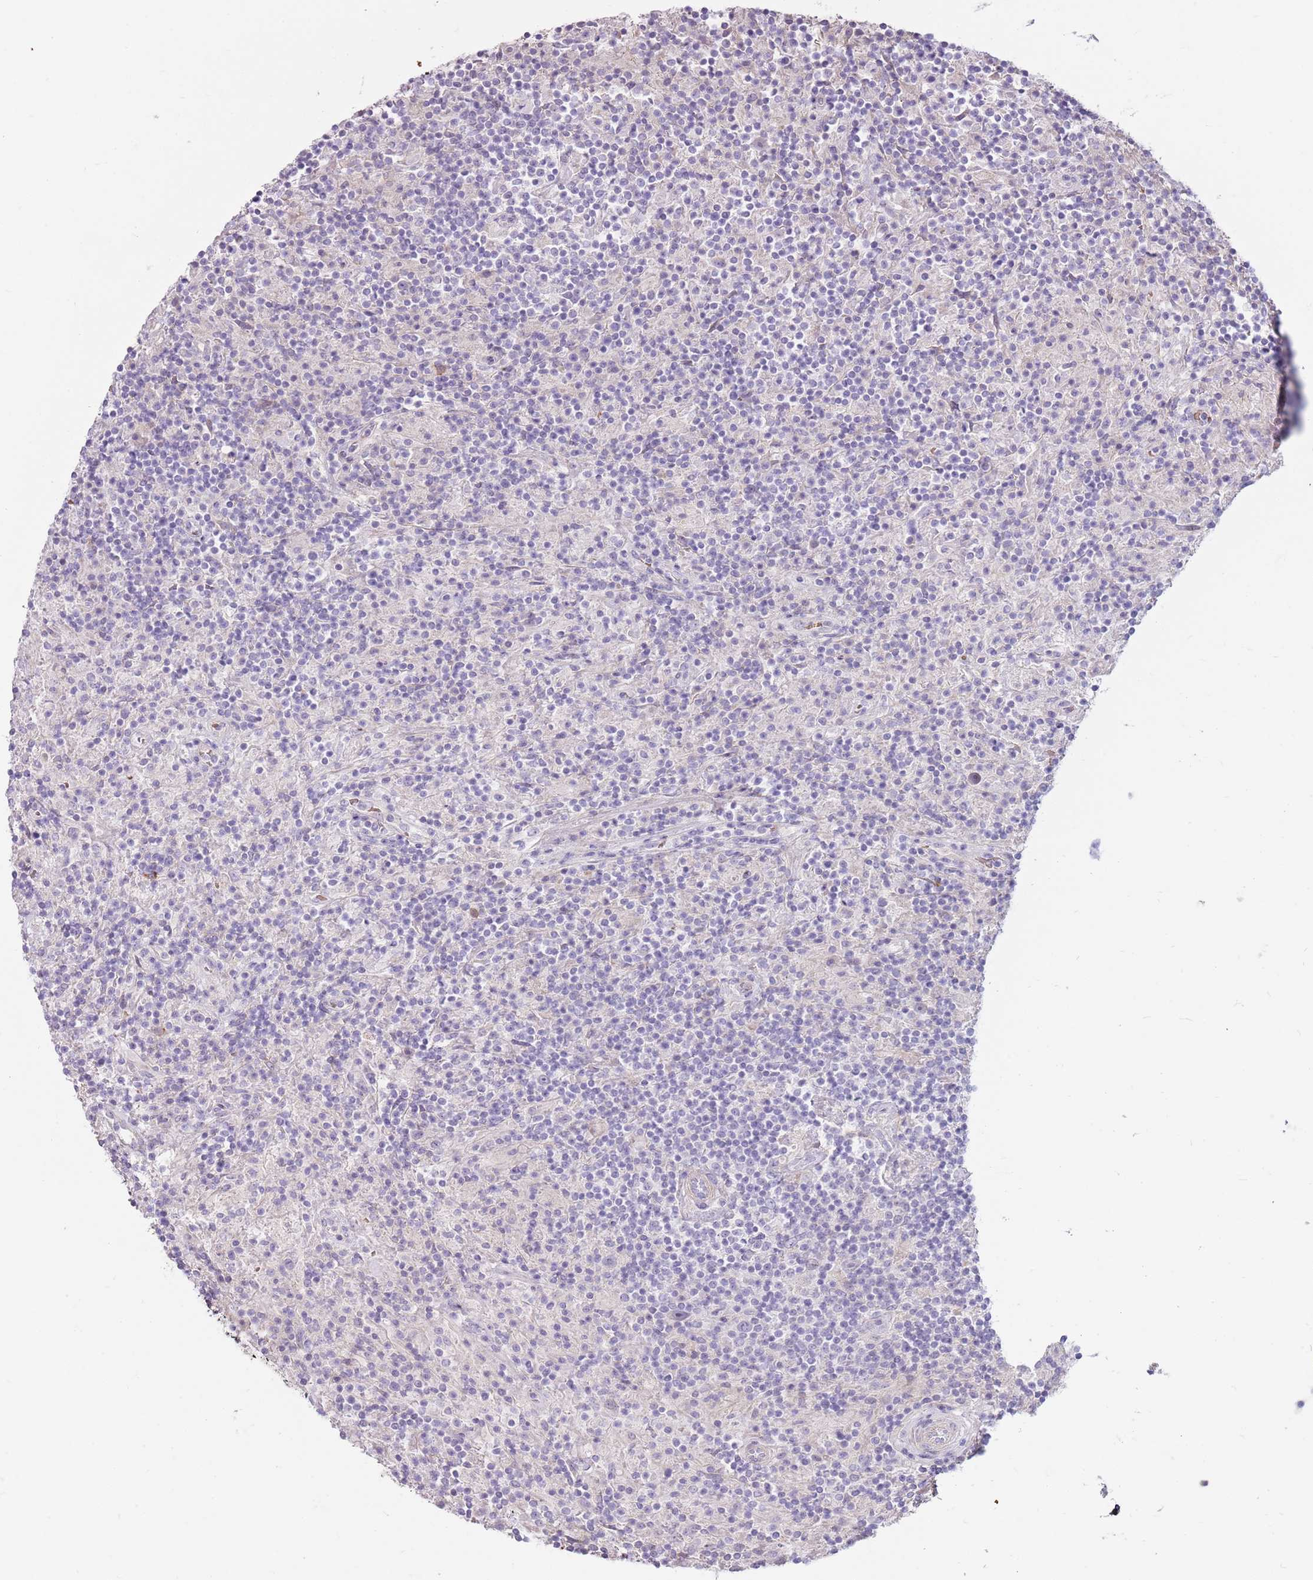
{"staining": {"intensity": "negative", "quantity": "none", "location": "none"}, "tissue": "lymphoma", "cell_type": "Tumor cells", "image_type": "cancer", "snomed": [{"axis": "morphology", "description": "Hodgkin's disease, NOS"}, {"axis": "topography", "description": "Lymph node"}], "caption": "This is an IHC image of Hodgkin's disease. There is no positivity in tumor cells.", "gene": "MCUB", "patient": {"sex": "male", "age": 70}}